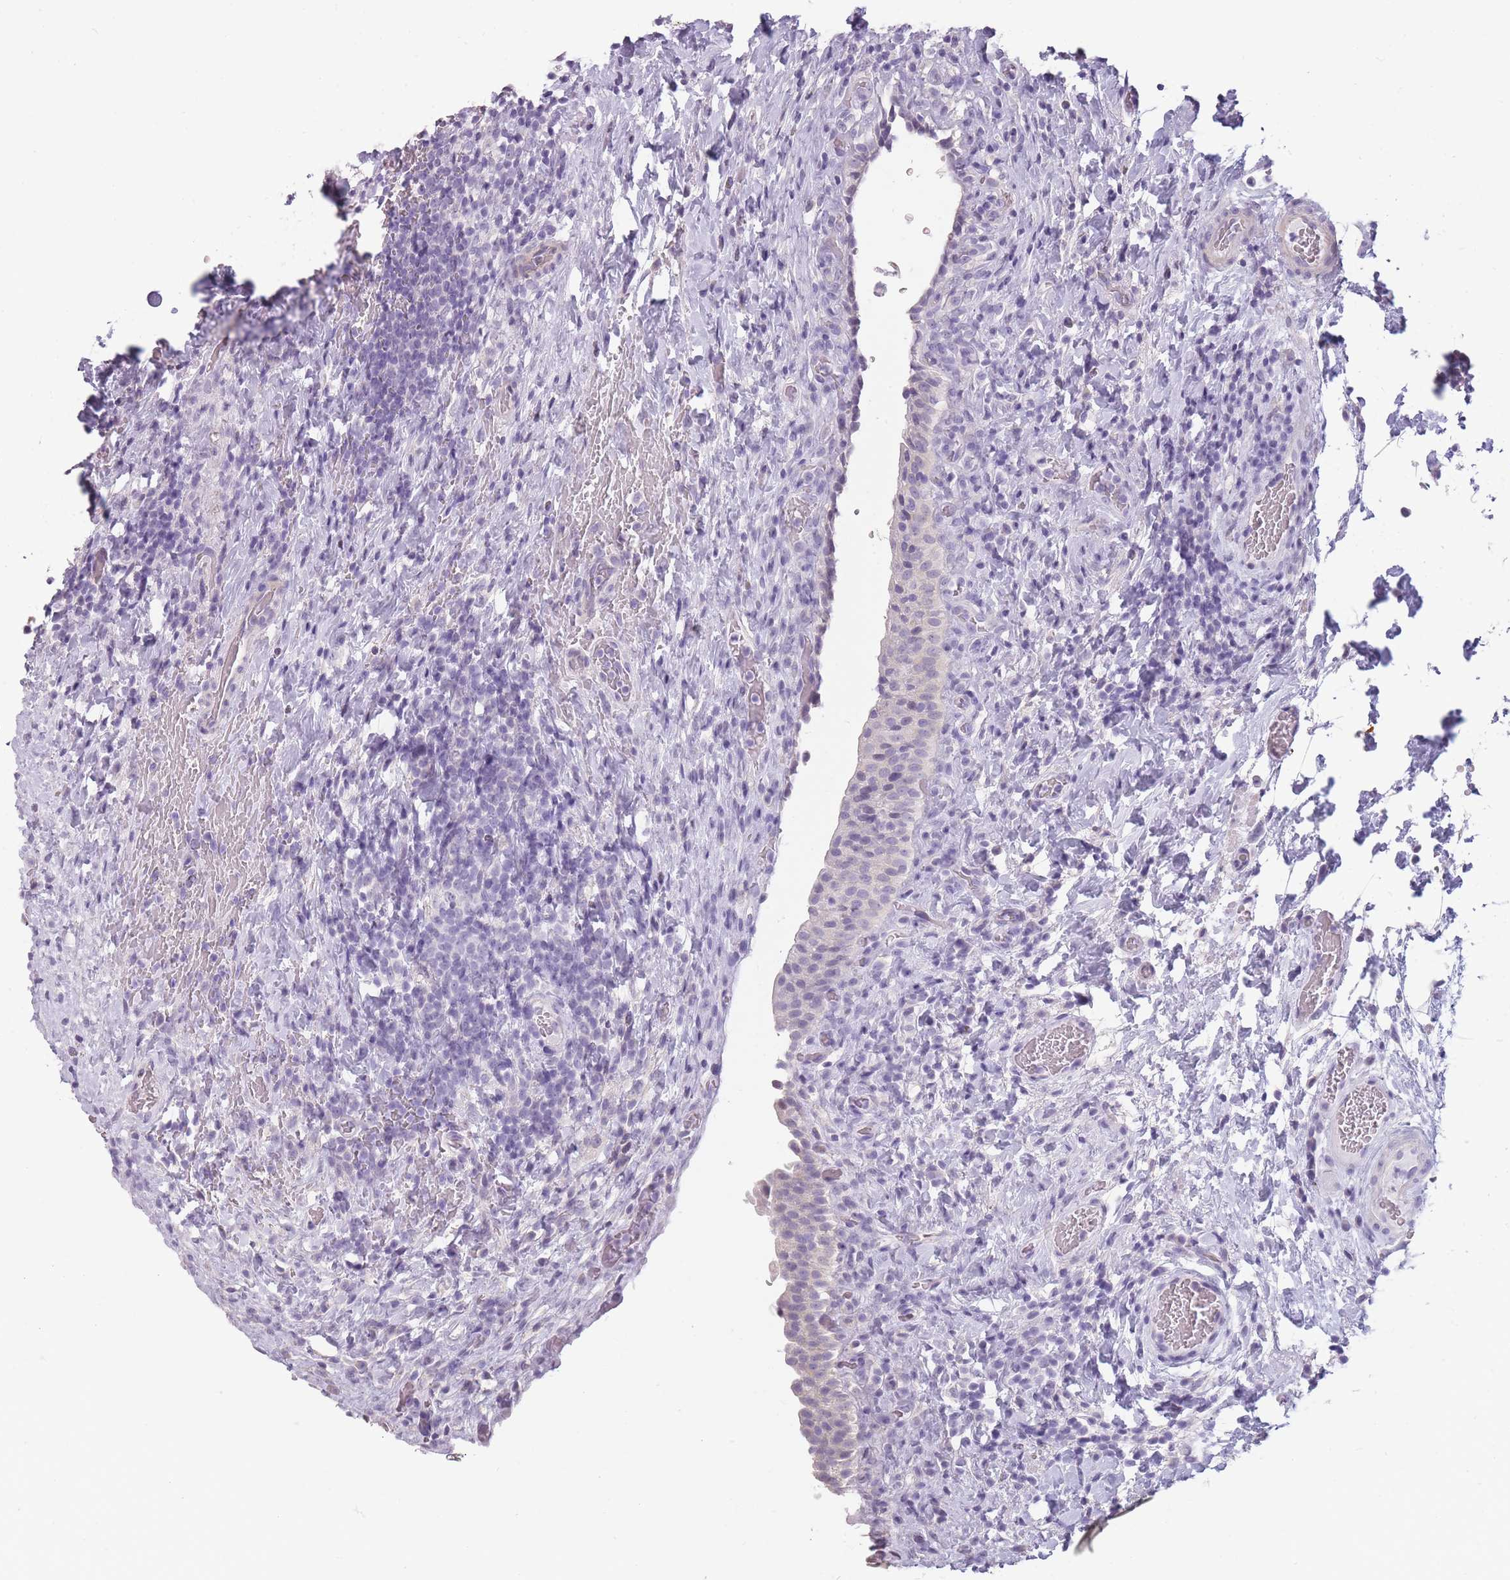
{"staining": {"intensity": "weak", "quantity": "<25%", "location": "nuclear"}, "tissue": "urinary bladder", "cell_type": "Urothelial cells", "image_type": "normal", "snomed": [{"axis": "morphology", "description": "Normal tissue, NOS"}, {"axis": "morphology", "description": "Inflammation, NOS"}, {"axis": "topography", "description": "Urinary bladder"}], "caption": "IHC micrograph of benign urinary bladder: human urinary bladder stained with DAB reveals no significant protein staining in urothelial cells. (Stains: DAB (3,3'-diaminobenzidine) immunohistochemistry (IHC) with hematoxylin counter stain, Microscopy: brightfield microscopy at high magnification).", "gene": "TMEM236", "patient": {"sex": "male", "age": 64}}